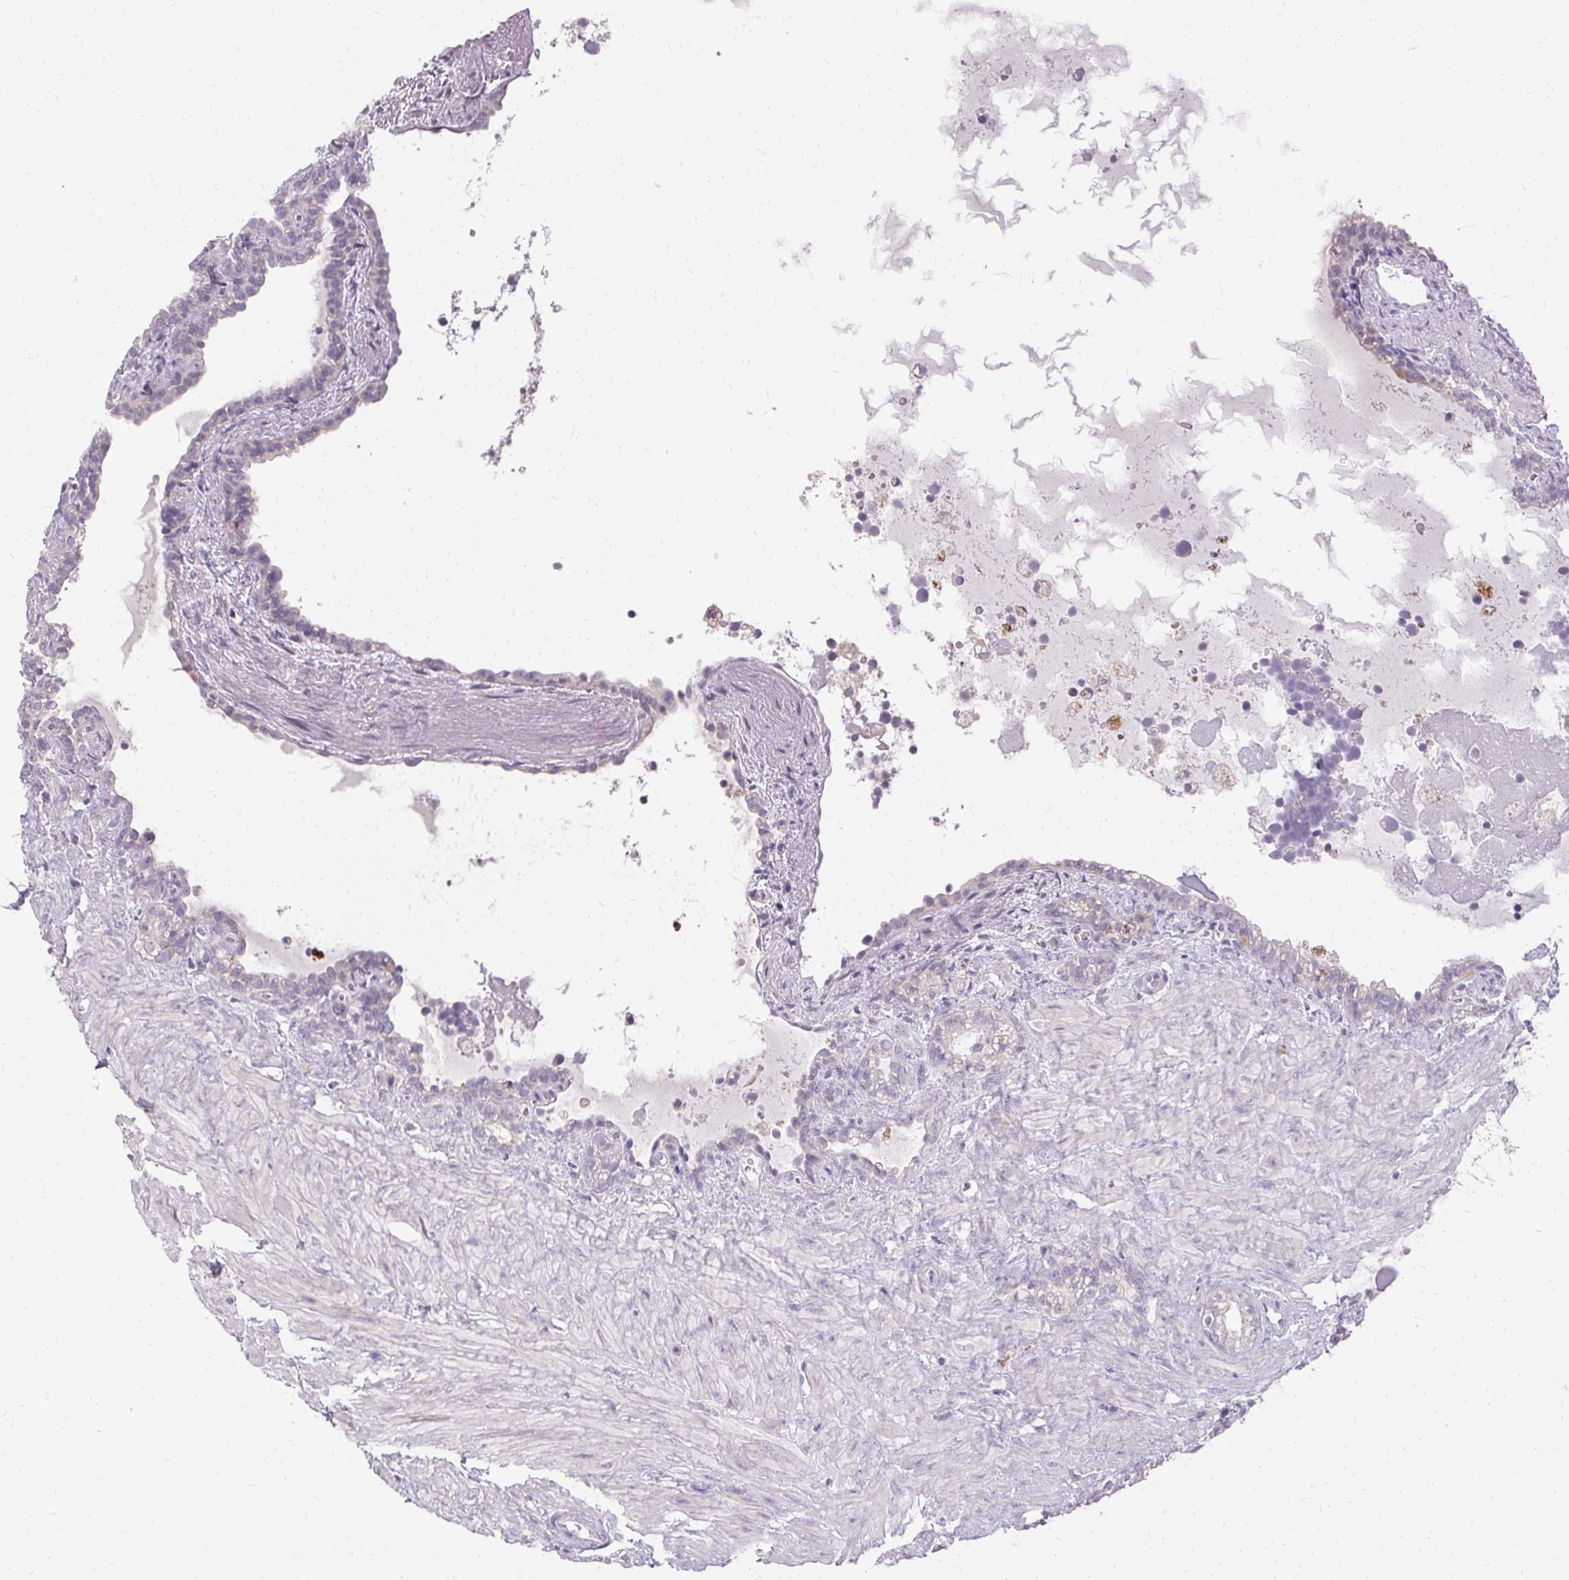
{"staining": {"intensity": "negative", "quantity": "none", "location": "none"}, "tissue": "seminal vesicle", "cell_type": "Glandular cells", "image_type": "normal", "snomed": [{"axis": "morphology", "description": "Normal tissue, NOS"}, {"axis": "topography", "description": "Seminal veicle"}], "caption": "High power microscopy photomicrograph of an immunohistochemistry image of normal seminal vesicle, revealing no significant positivity in glandular cells.", "gene": "HSD17B3", "patient": {"sex": "male", "age": 76}}